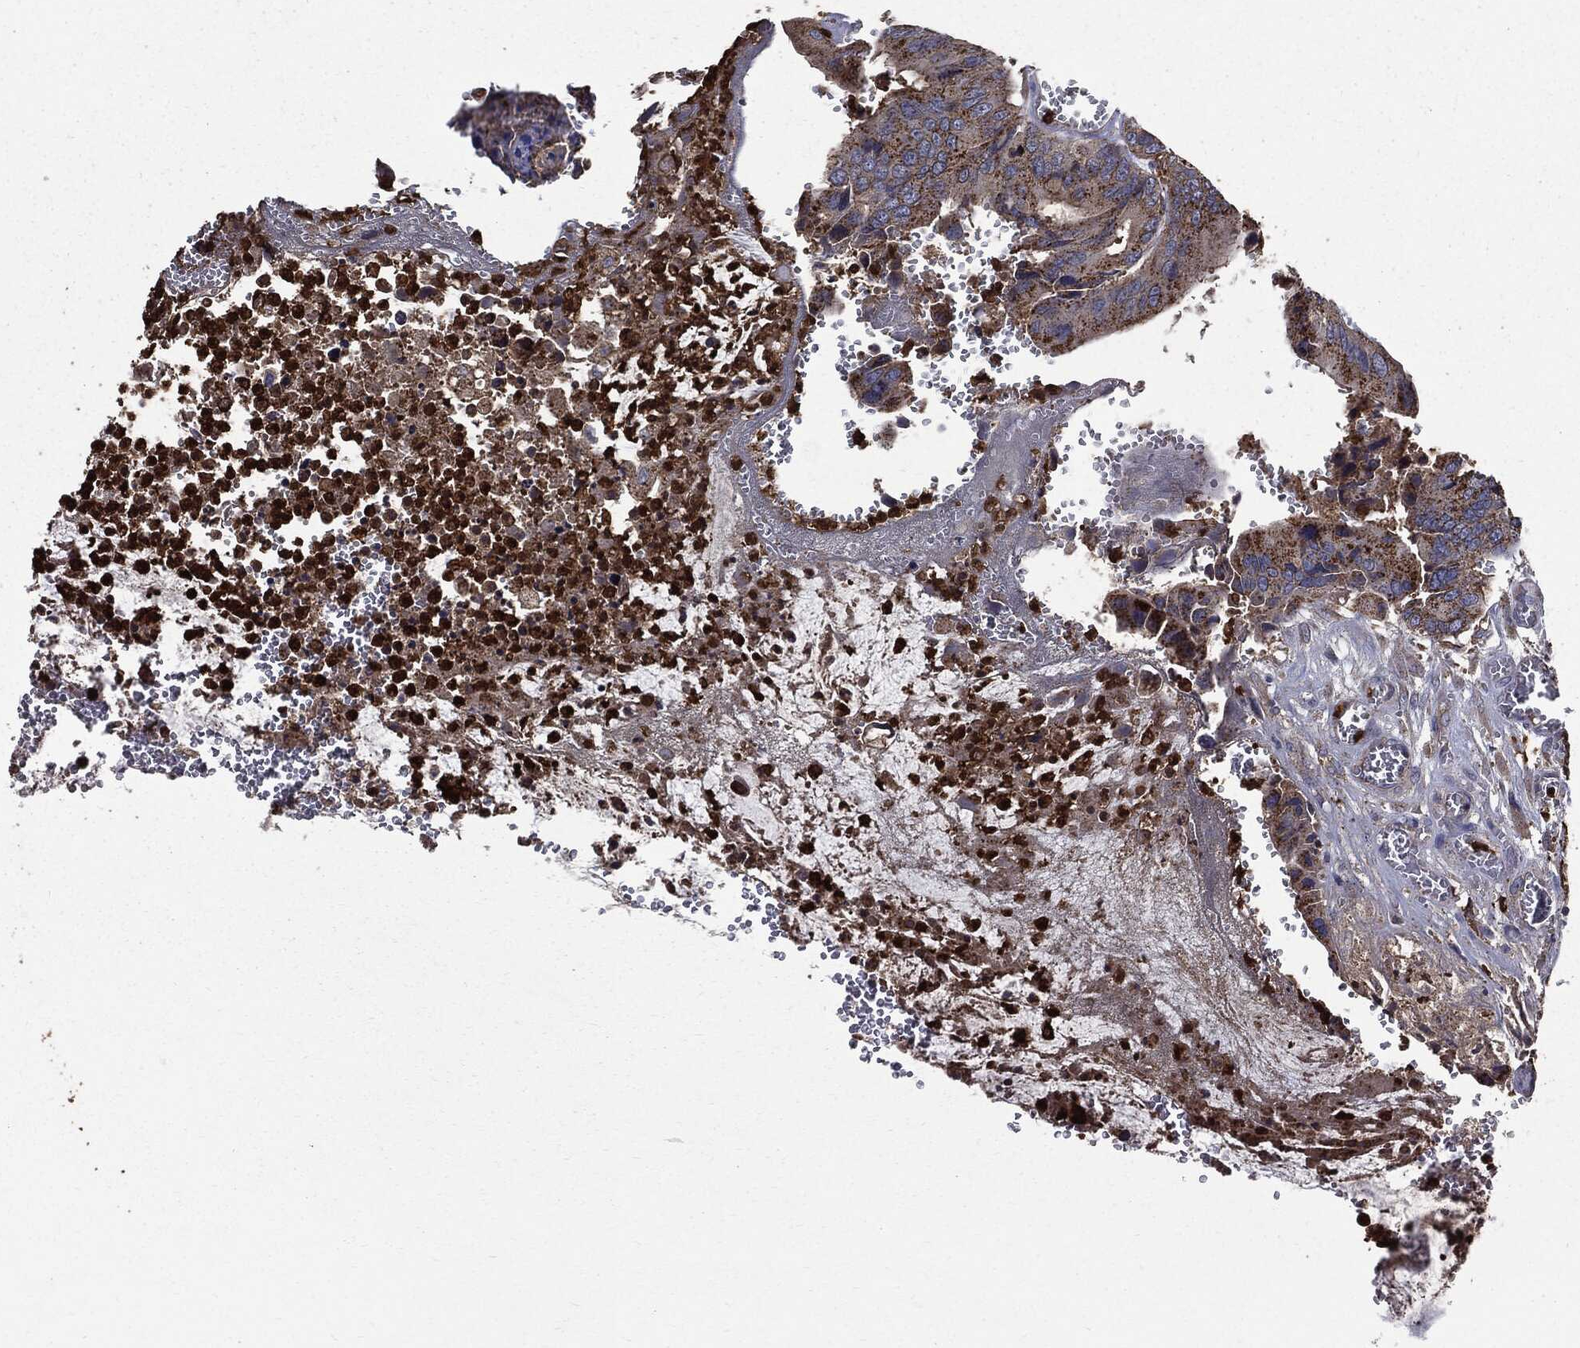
{"staining": {"intensity": "moderate", "quantity": ">75%", "location": "cytoplasmic/membranous"}, "tissue": "colorectal cancer", "cell_type": "Tumor cells", "image_type": "cancer", "snomed": [{"axis": "morphology", "description": "Adenocarcinoma, NOS"}, {"axis": "topography", "description": "Colon"}], "caption": "A medium amount of moderate cytoplasmic/membranous positivity is seen in approximately >75% of tumor cells in adenocarcinoma (colorectal) tissue. The staining is performed using DAB (3,3'-diaminobenzidine) brown chromogen to label protein expression. The nuclei are counter-stained blue using hematoxylin.", "gene": "PDCD6IP", "patient": {"sex": "female", "age": 78}}